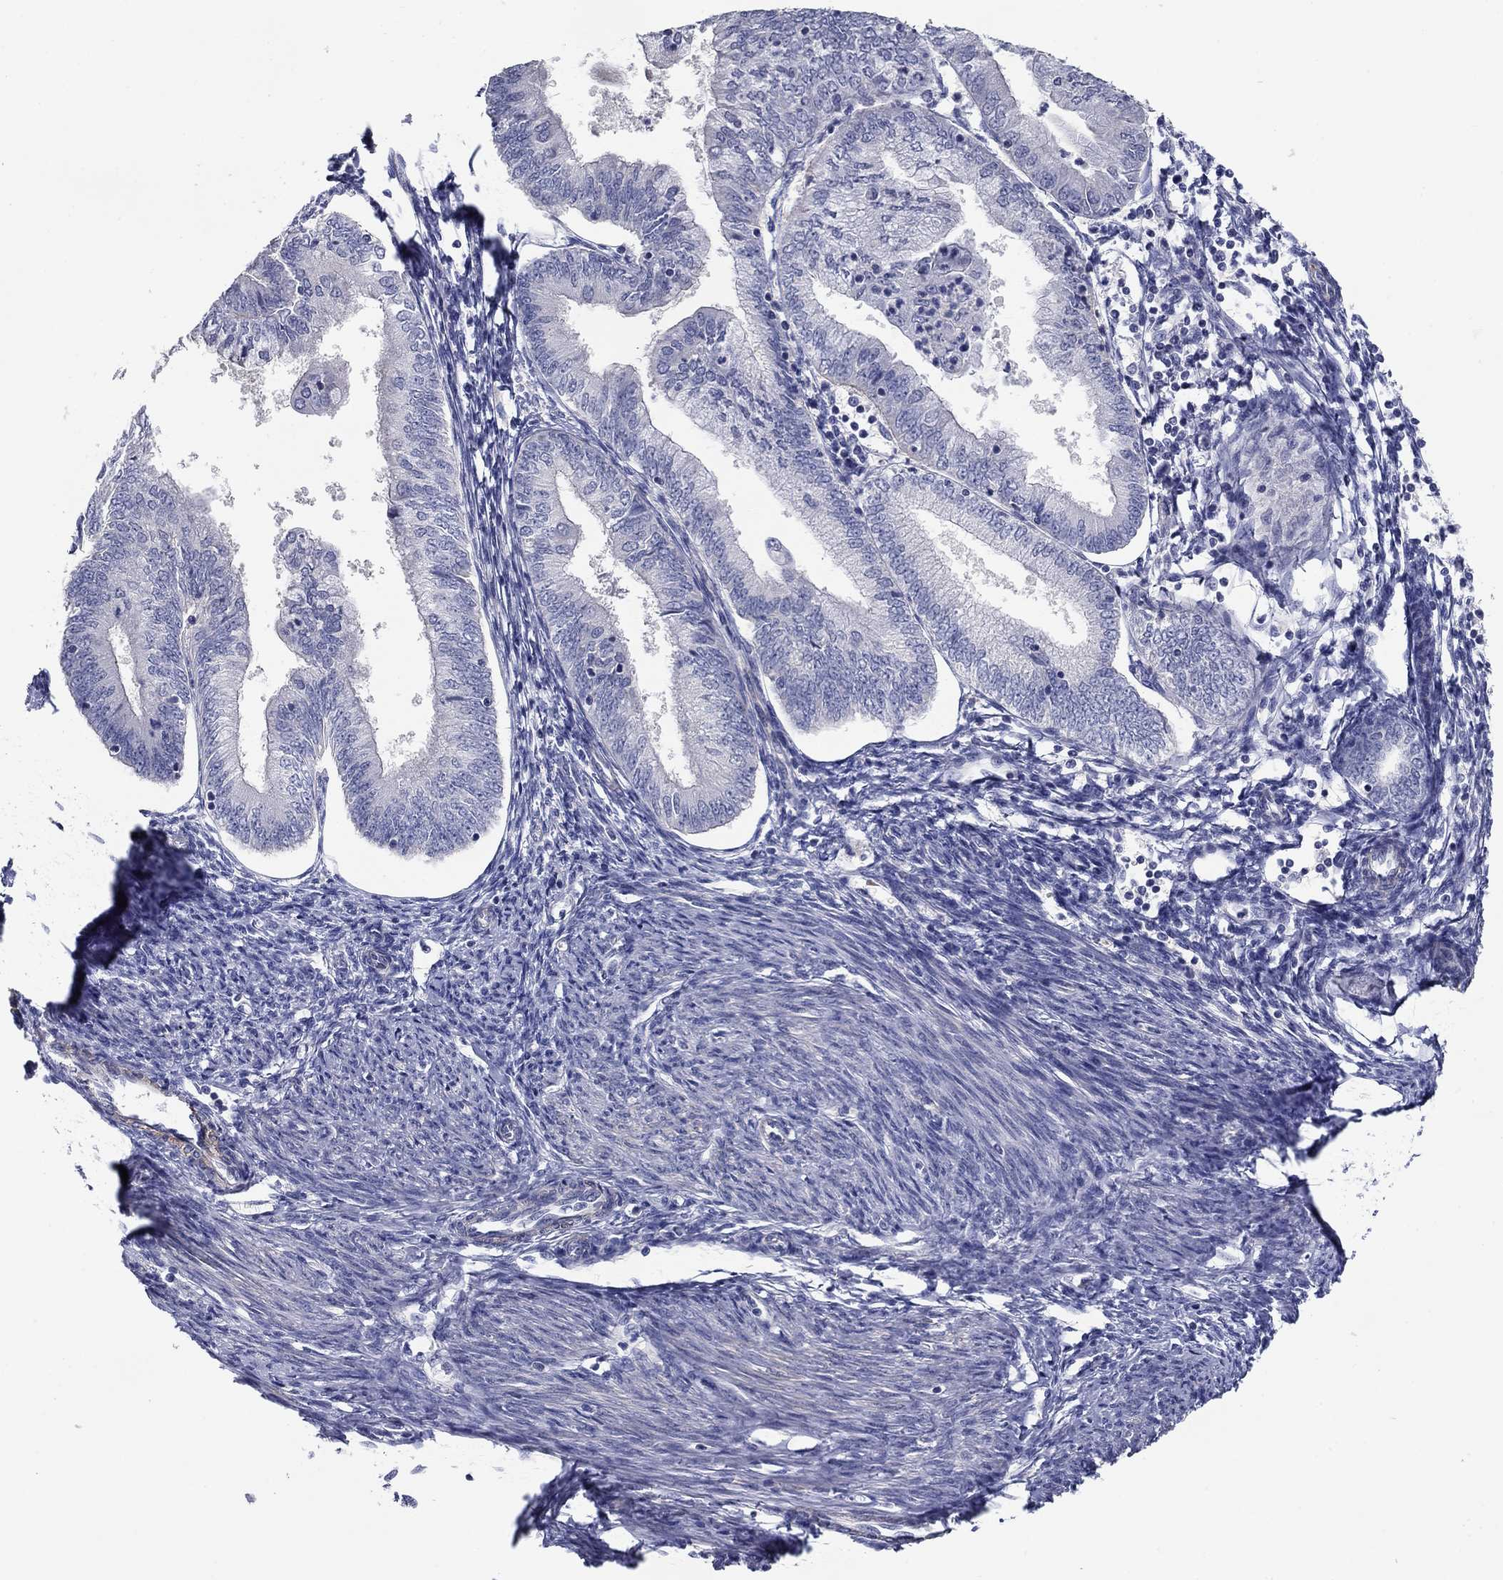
{"staining": {"intensity": "negative", "quantity": "none", "location": "none"}, "tissue": "endometrial cancer", "cell_type": "Tumor cells", "image_type": "cancer", "snomed": [{"axis": "morphology", "description": "Adenocarcinoma, NOS"}, {"axis": "topography", "description": "Endometrium"}], "caption": "IHC micrograph of neoplastic tissue: human endometrial cancer stained with DAB displays no significant protein expression in tumor cells.", "gene": "GRK7", "patient": {"sex": "female", "age": 55}}